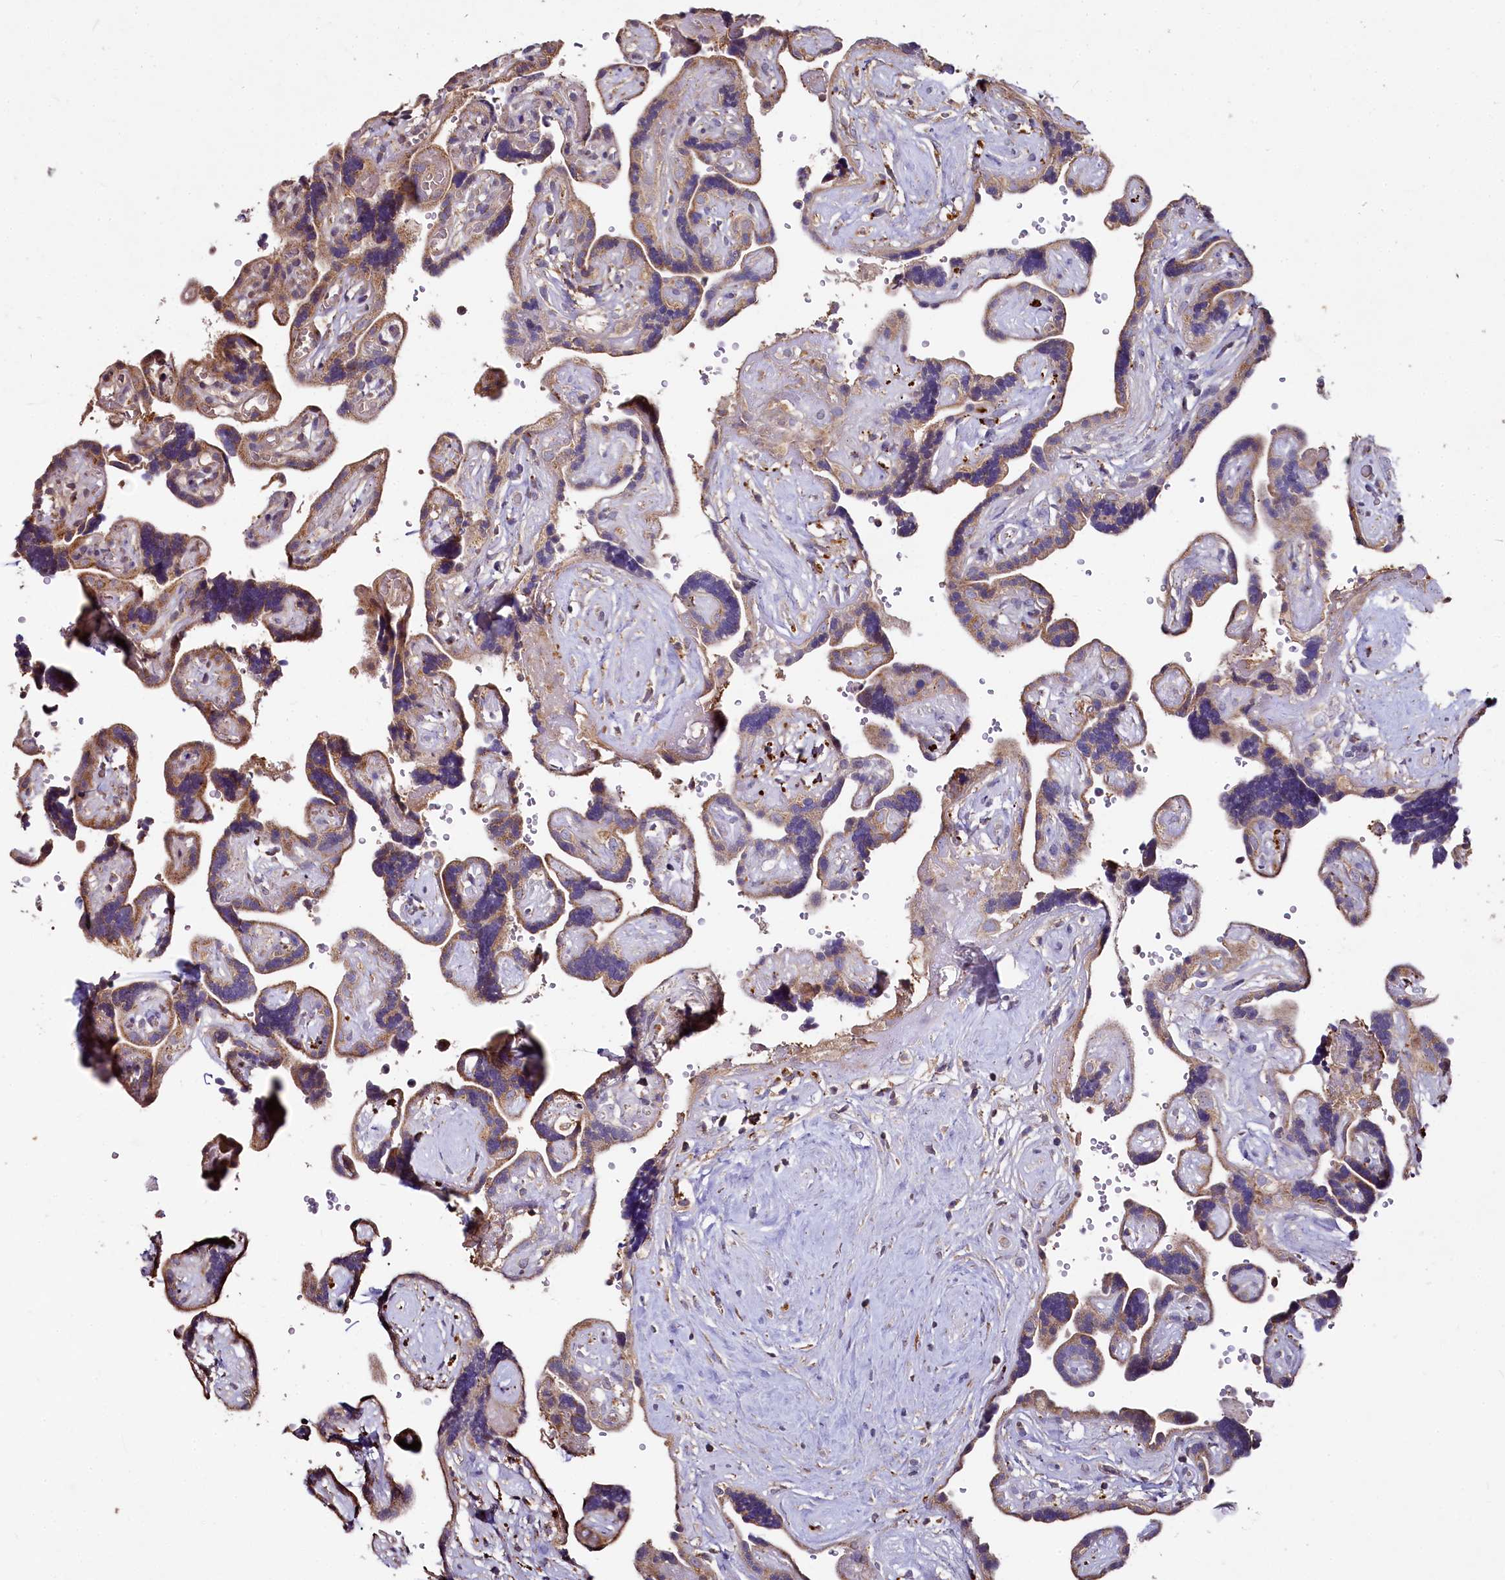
{"staining": {"intensity": "moderate", "quantity": ">75%", "location": "cytoplasmic/membranous"}, "tissue": "placenta", "cell_type": "Decidual cells", "image_type": "normal", "snomed": [{"axis": "morphology", "description": "Normal tissue, NOS"}, {"axis": "topography", "description": "Placenta"}], "caption": "IHC (DAB (3,3'-diaminobenzidine)) staining of benign human placenta shows moderate cytoplasmic/membranous protein expression in about >75% of decidual cells.", "gene": "SPRYD3", "patient": {"sex": "female", "age": 30}}